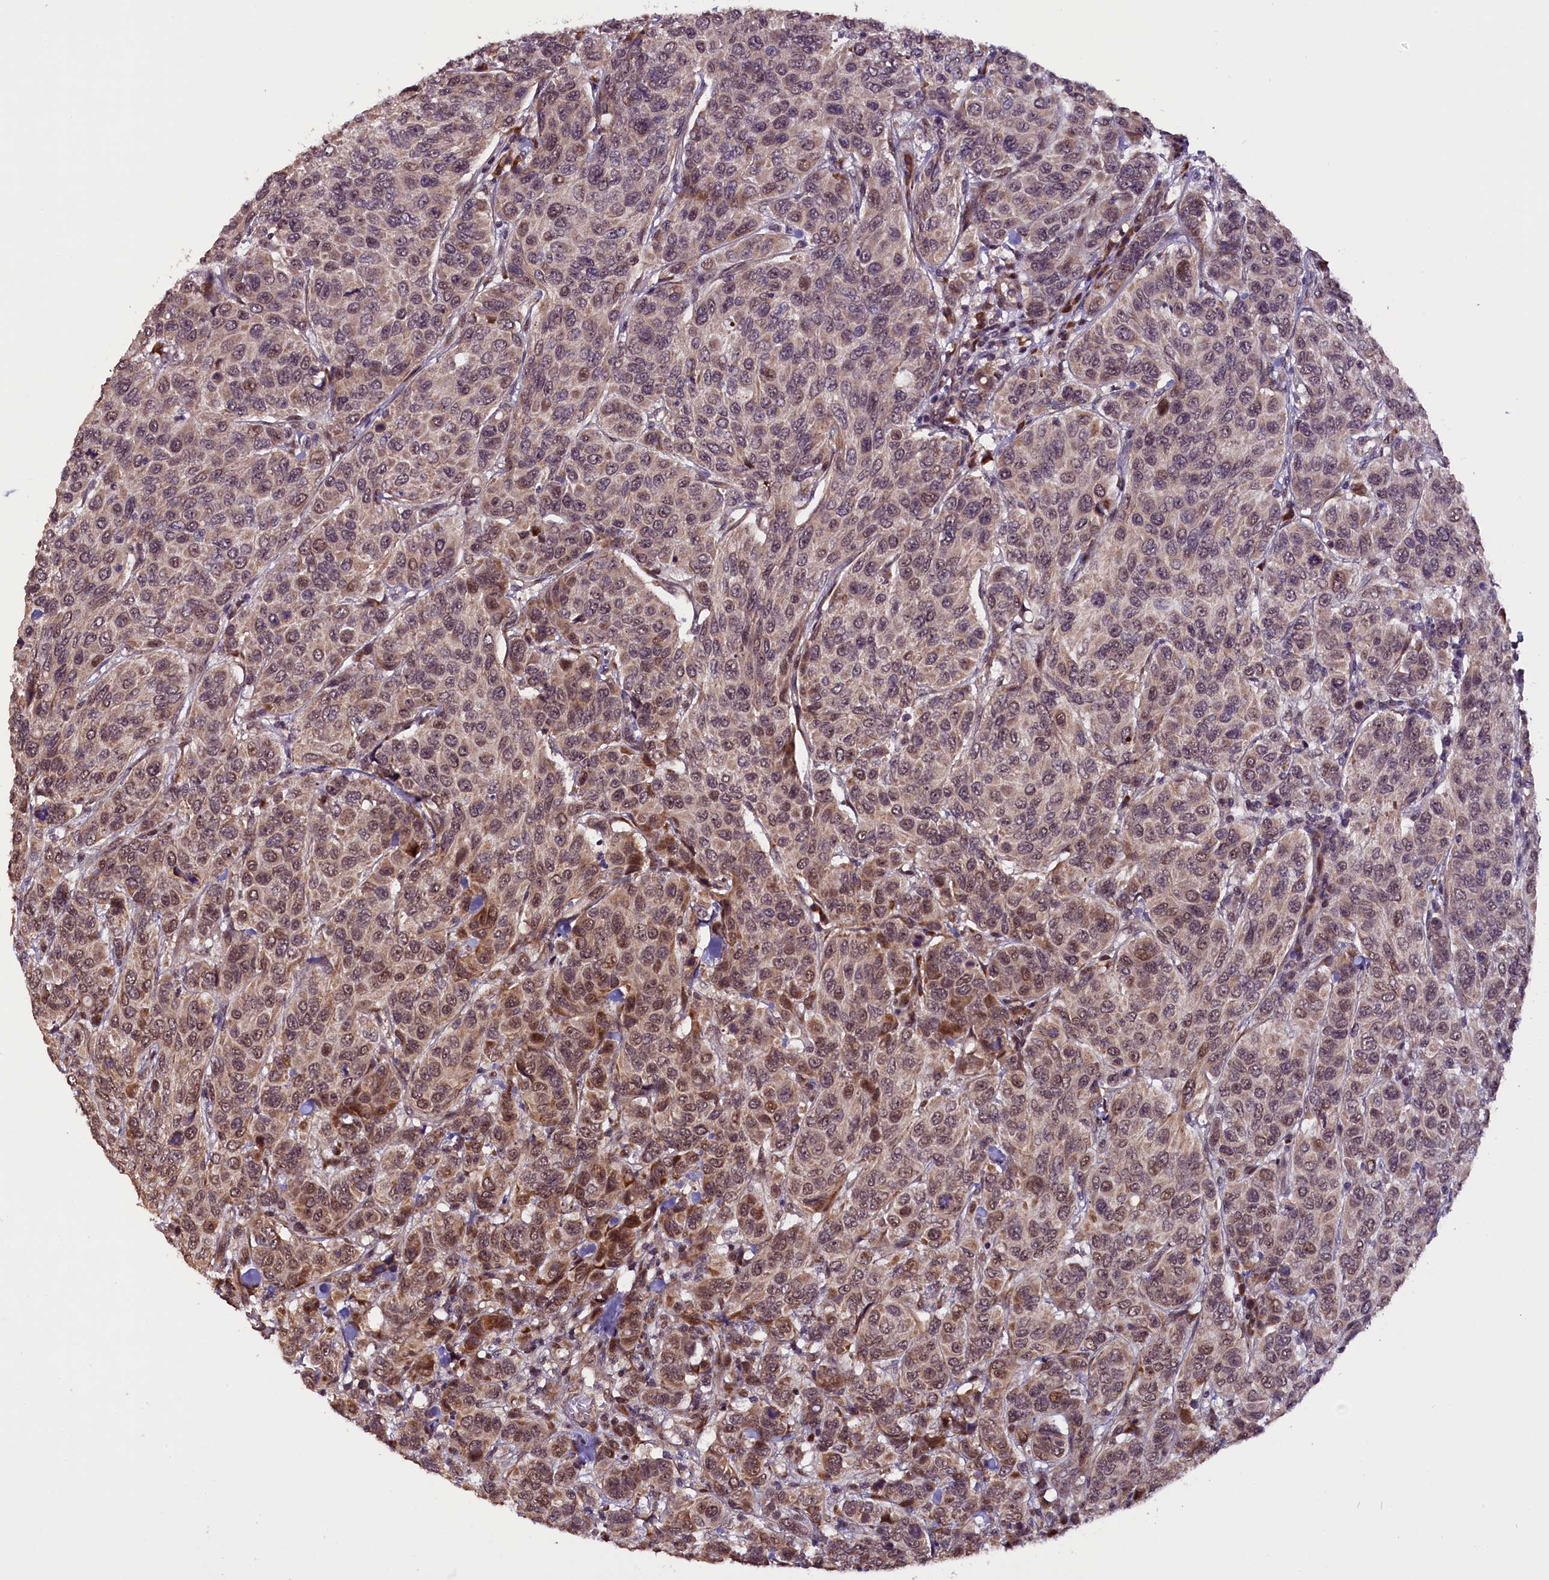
{"staining": {"intensity": "weak", "quantity": ">75%", "location": "cytoplasmic/membranous,nuclear"}, "tissue": "breast cancer", "cell_type": "Tumor cells", "image_type": "cancer", "snomed": [{"axis": "morphology", "description": "Duct carcinoma"}, {"axis": "topography", "description": "Breast"}], "caption": "Human breast cancer stained with a protein marker exhibits weak staining in tumor cells.", "gene": "RPUSD2", "patient": {"sex": "female", "age": 55}}